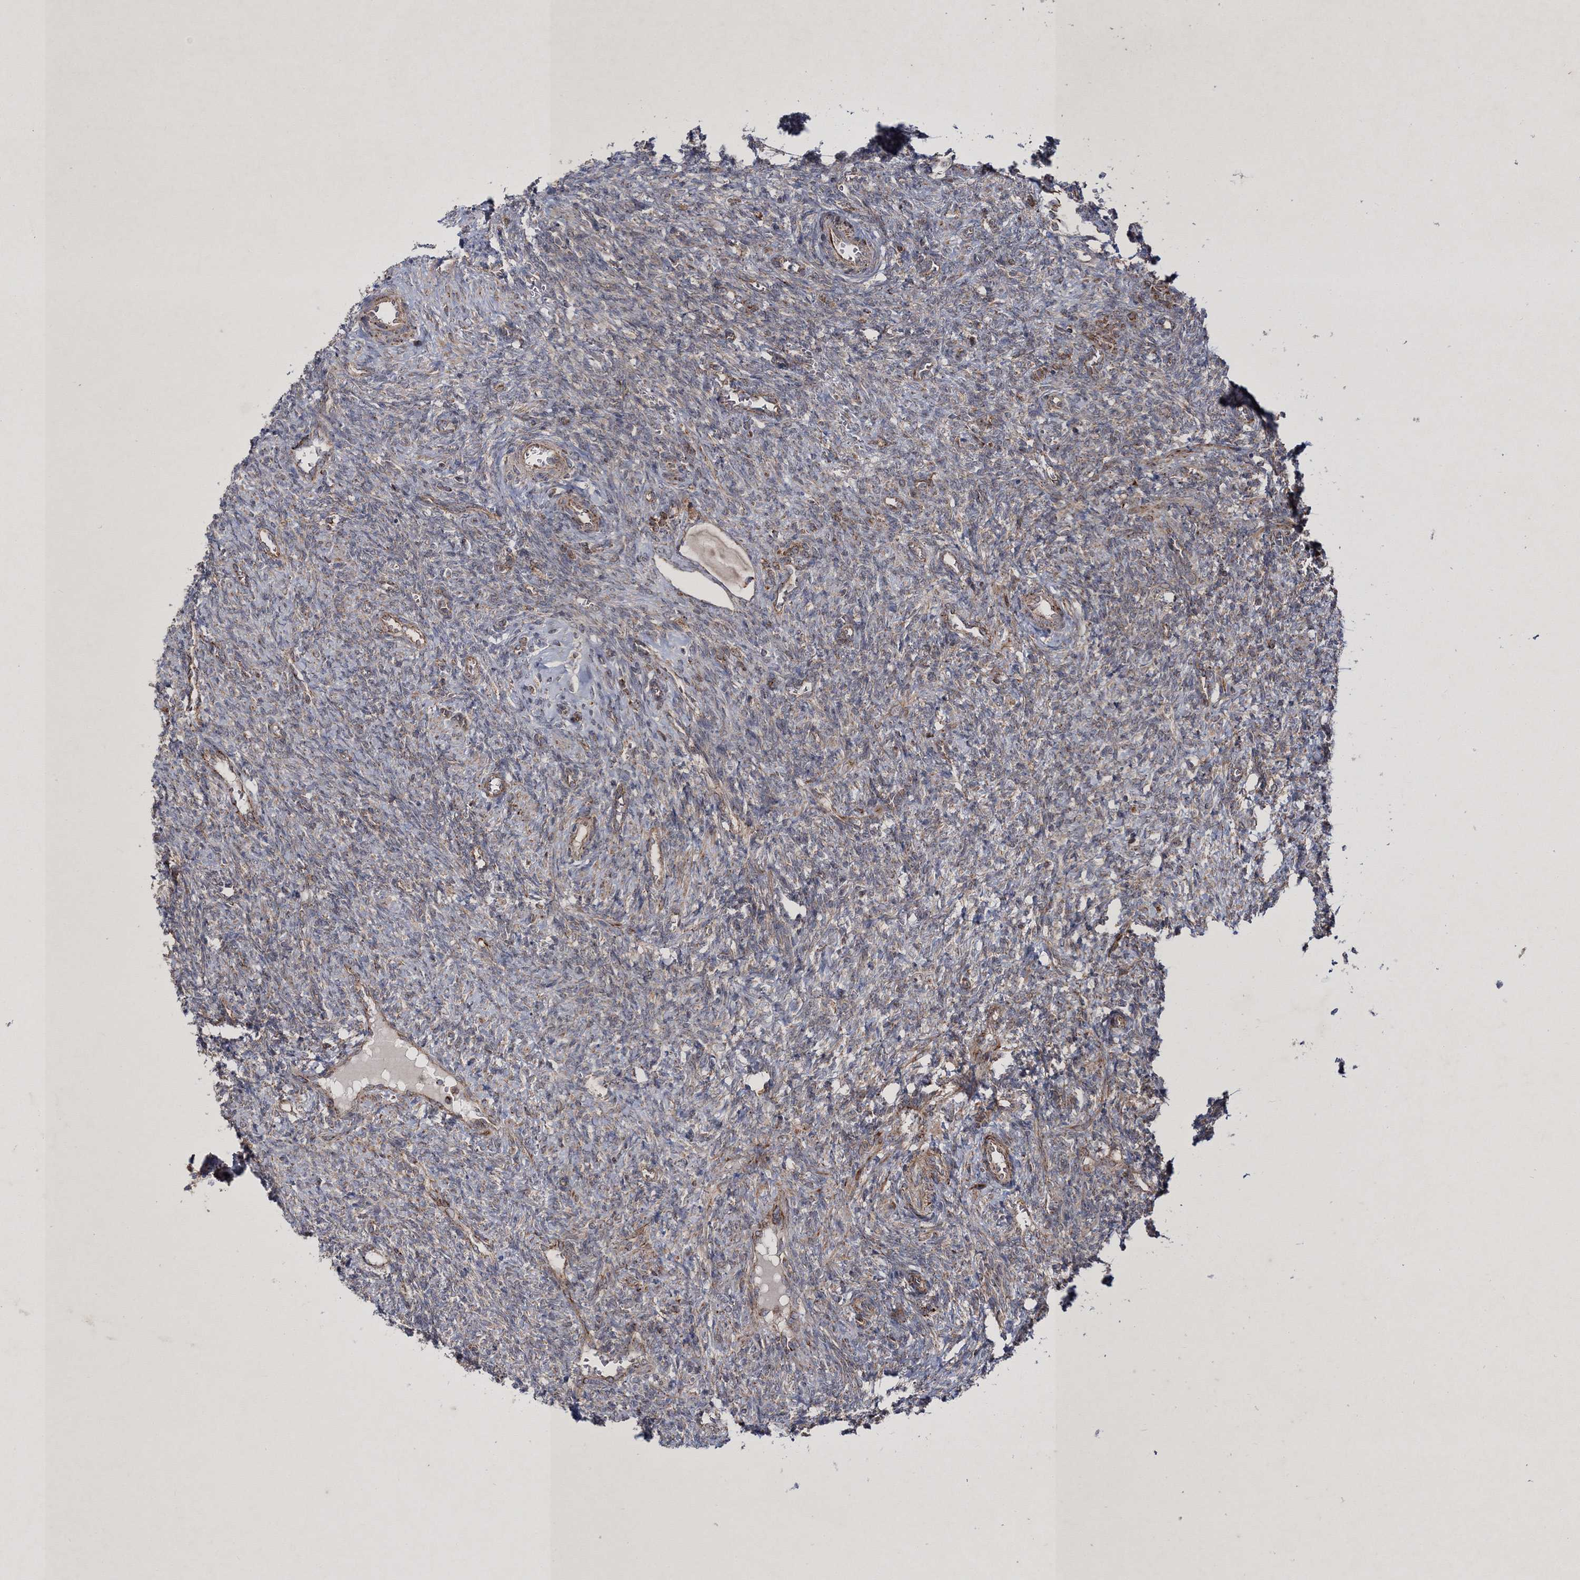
{"staining": {"intensity": "moderate", "quantity": ">75%", "location": "cytoplasmic/membranous"}, "tissue": "ovary", "cell_type": "Follicle cells", "image_type": "normal", "snomed": [{"axis": "morphology", "description": "Normal tissue, NOS"}, {"axis": "topography", "description": "Ovary"}], "caption": "Human ovary stained with a brown dye shows moderate cytoplasmic/membranous positive positivity in about >75% of follicle cells.", "gene": "SCRN3", "patient": {"sex": "female", "age": 41}}